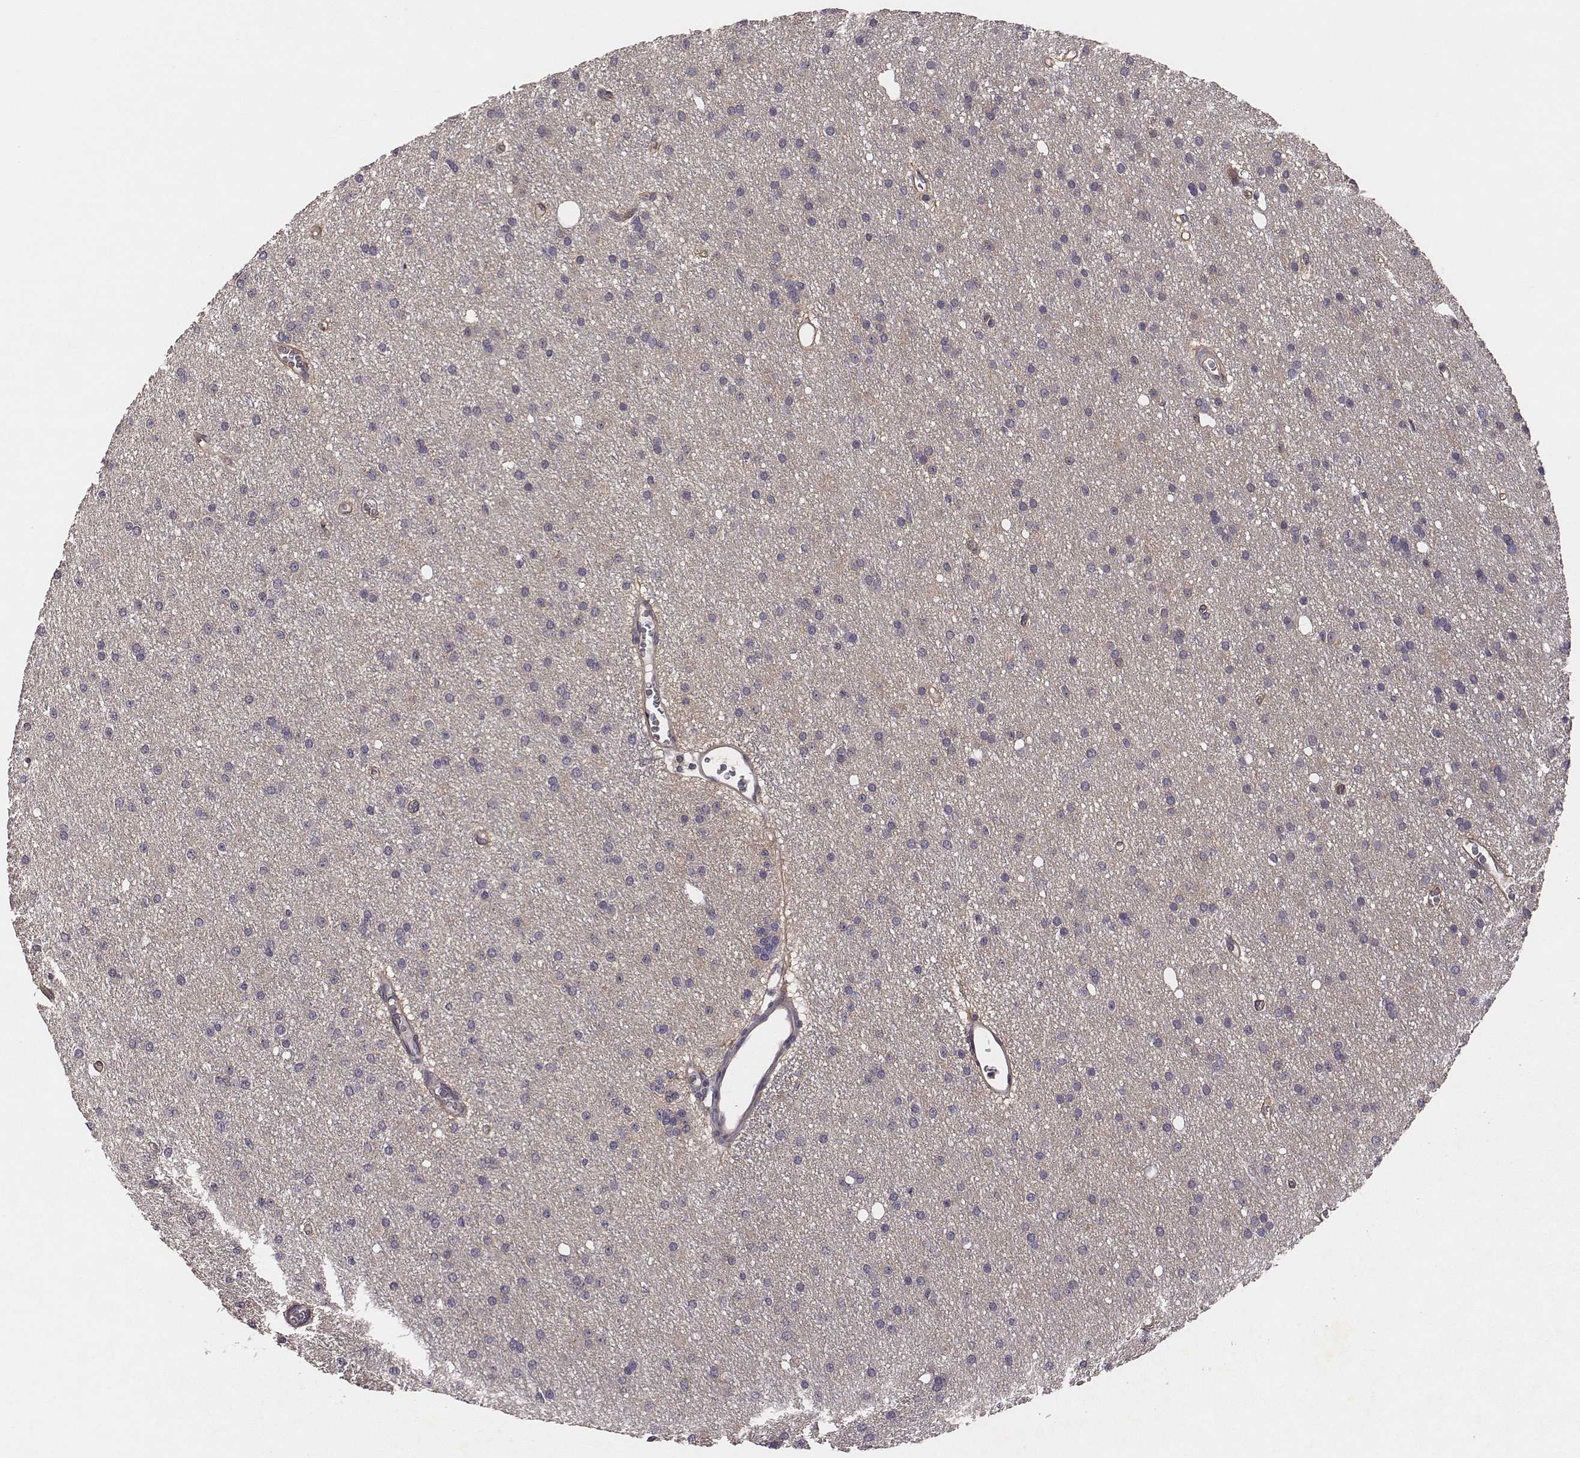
{"staining": {"intensity": "negative", "quantity": "none", "location": "none"}, "tissue": "glioma", "cell_type": "Tumor cells", "image_type": "cancer", "snomed": [{"axis": "morphology", "description": "Glioma, malignant, Low grade"}, {"axis": "topography", "description": "Brain"}], "caption": "Glioma was stained to show a protein in brown. There is no significant staining in tumor cells.", "gene": "SCARF1", "patient": {"sex": "male", "age": 27}}